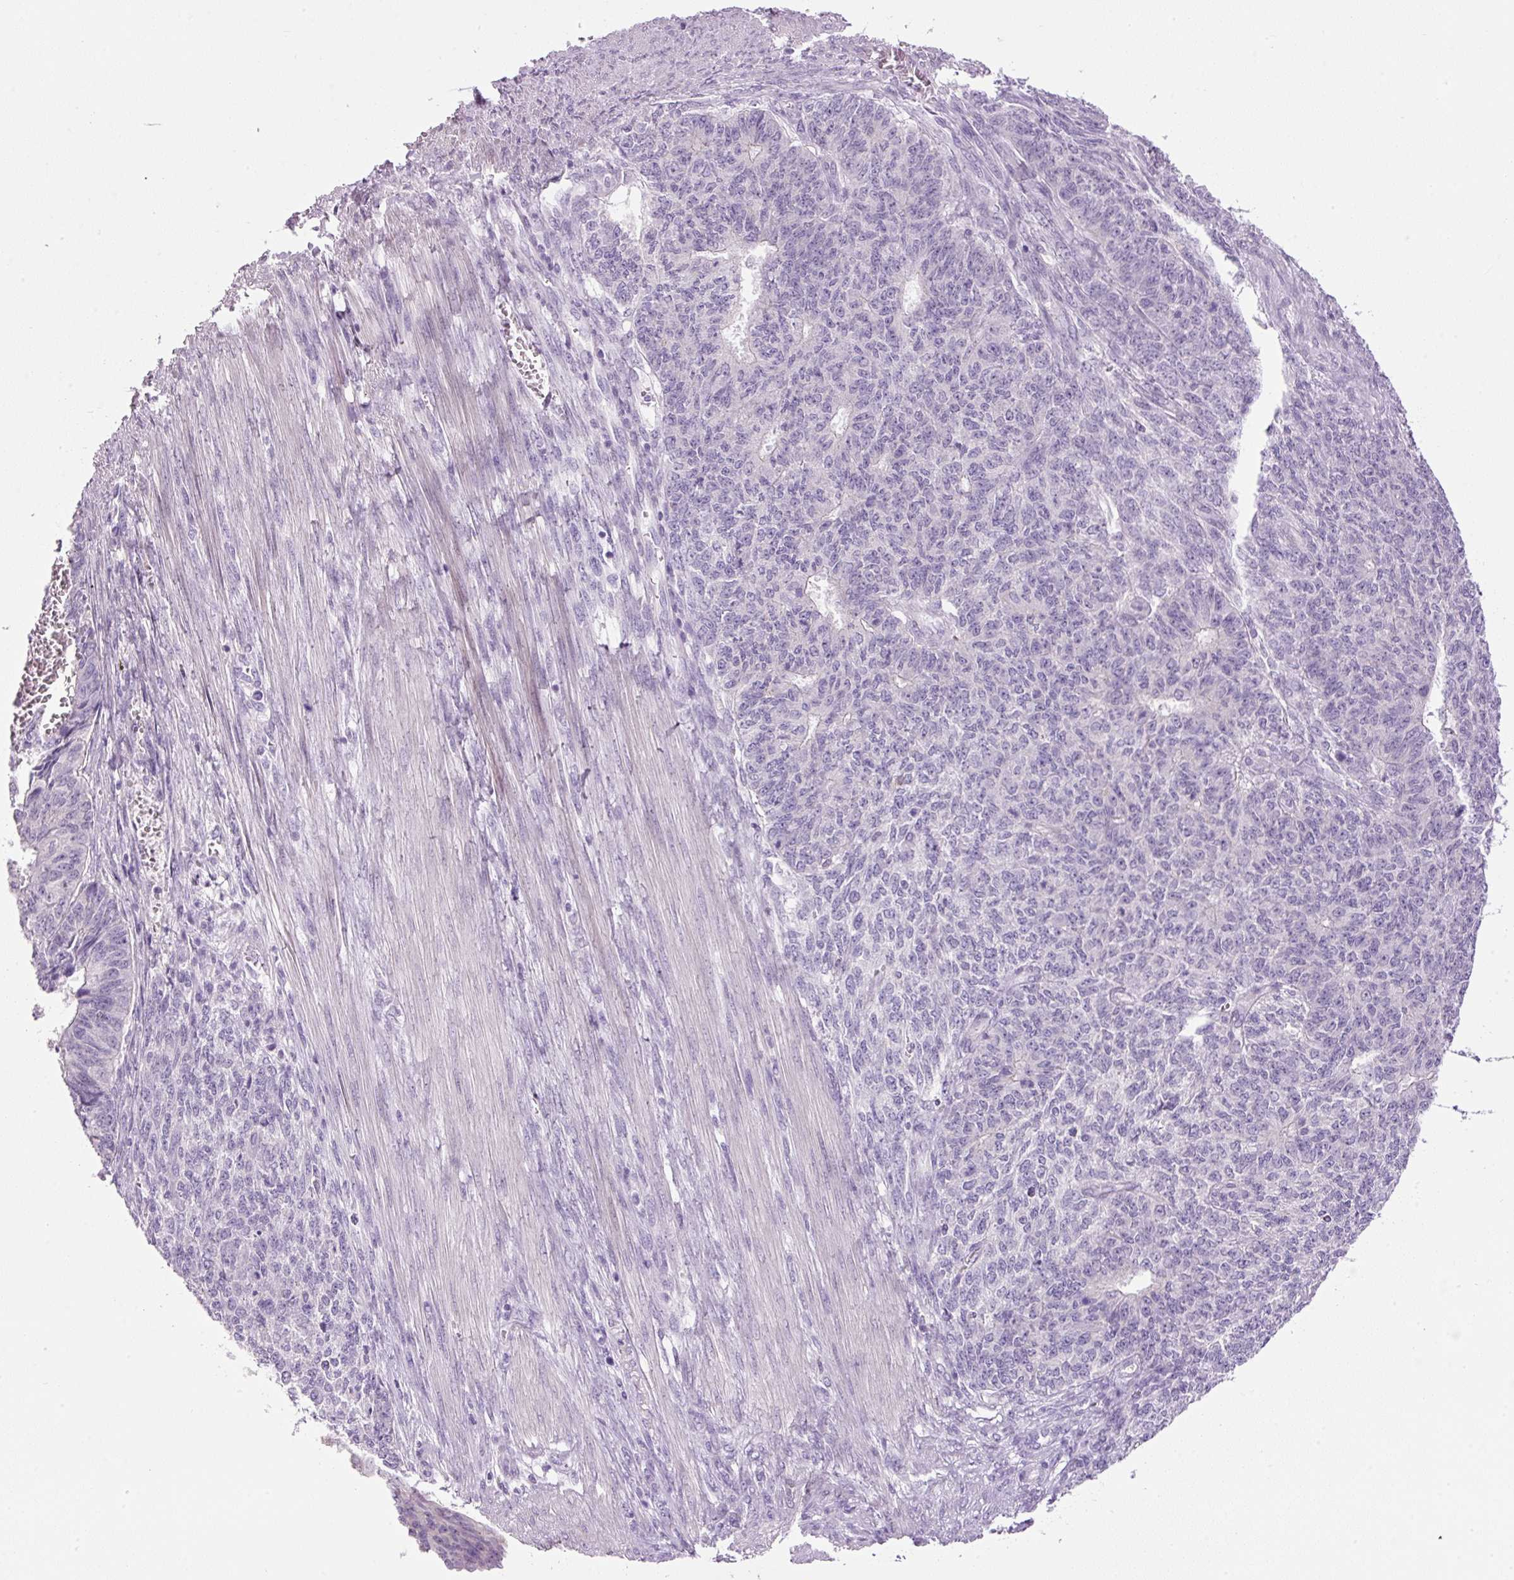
{"staining": {"intensity": "moderate", "quantity": "<25%", "location": "cytoplasmic/membranous"}, "tissue": "endometrial cancer", "cell_type": "Tumor cells", "image_type": "cancer", "snomed": [{"axis": "morphology", "description": "Adenocarcinoma, NOS"}, {"axis": "topography", "description": "Endometrium"}], "caption": "About <25% of tumor cells in endometrial adenocarcinoma exhibit moderate cytoplasmic/membranous protein staining as visualized by brown immunohistochemical staining.", "gene": "SRC", "patient": {"sex": "female", "age": 32}}